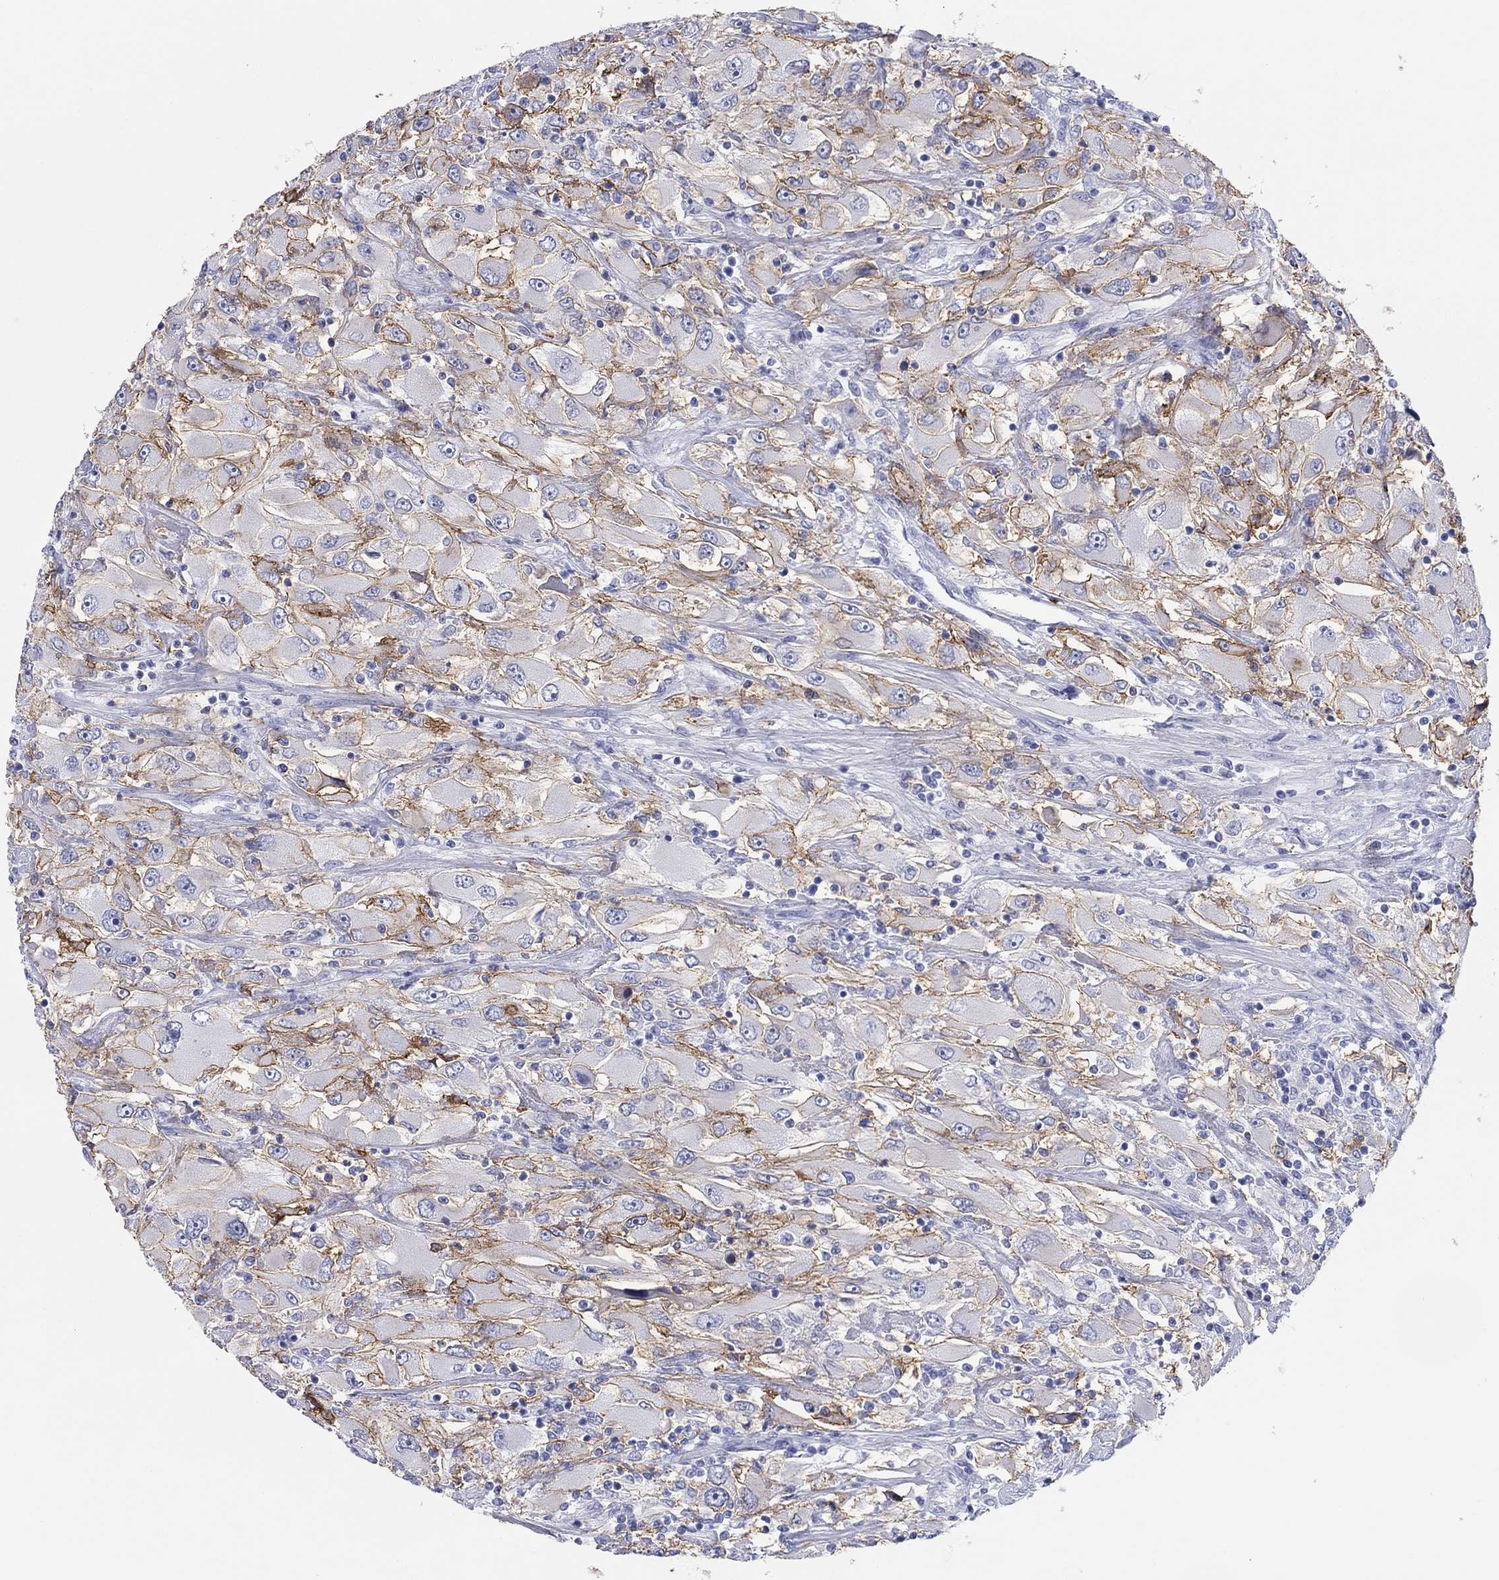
{"staining": {"intensity": "moderate", "quantity": "25%-75%", "location": "cytoplasmic/membranous"}, "tissue": "renal cancer", "cell_type": "Tumor cells", "image_type": "cancer", "snomed": [{"axis": "morphology", "description": "Adenocarcinoma, NOS"}, {"axis": "topography", "description": "Kidney"}], "caption": "Renal cancer (adenocarcinoma) was stained to show a protein in brown. There is medium levels of moderate cytoplasmic/membranous expression in about 25%-75% of tumor cells. (Stains: DAB in brown, nuclei in blue, Microscopy: brightfield microscopy at high magnification).", "gene": "ATP1B1", "patient": {"sex": "female", "age": 52}}